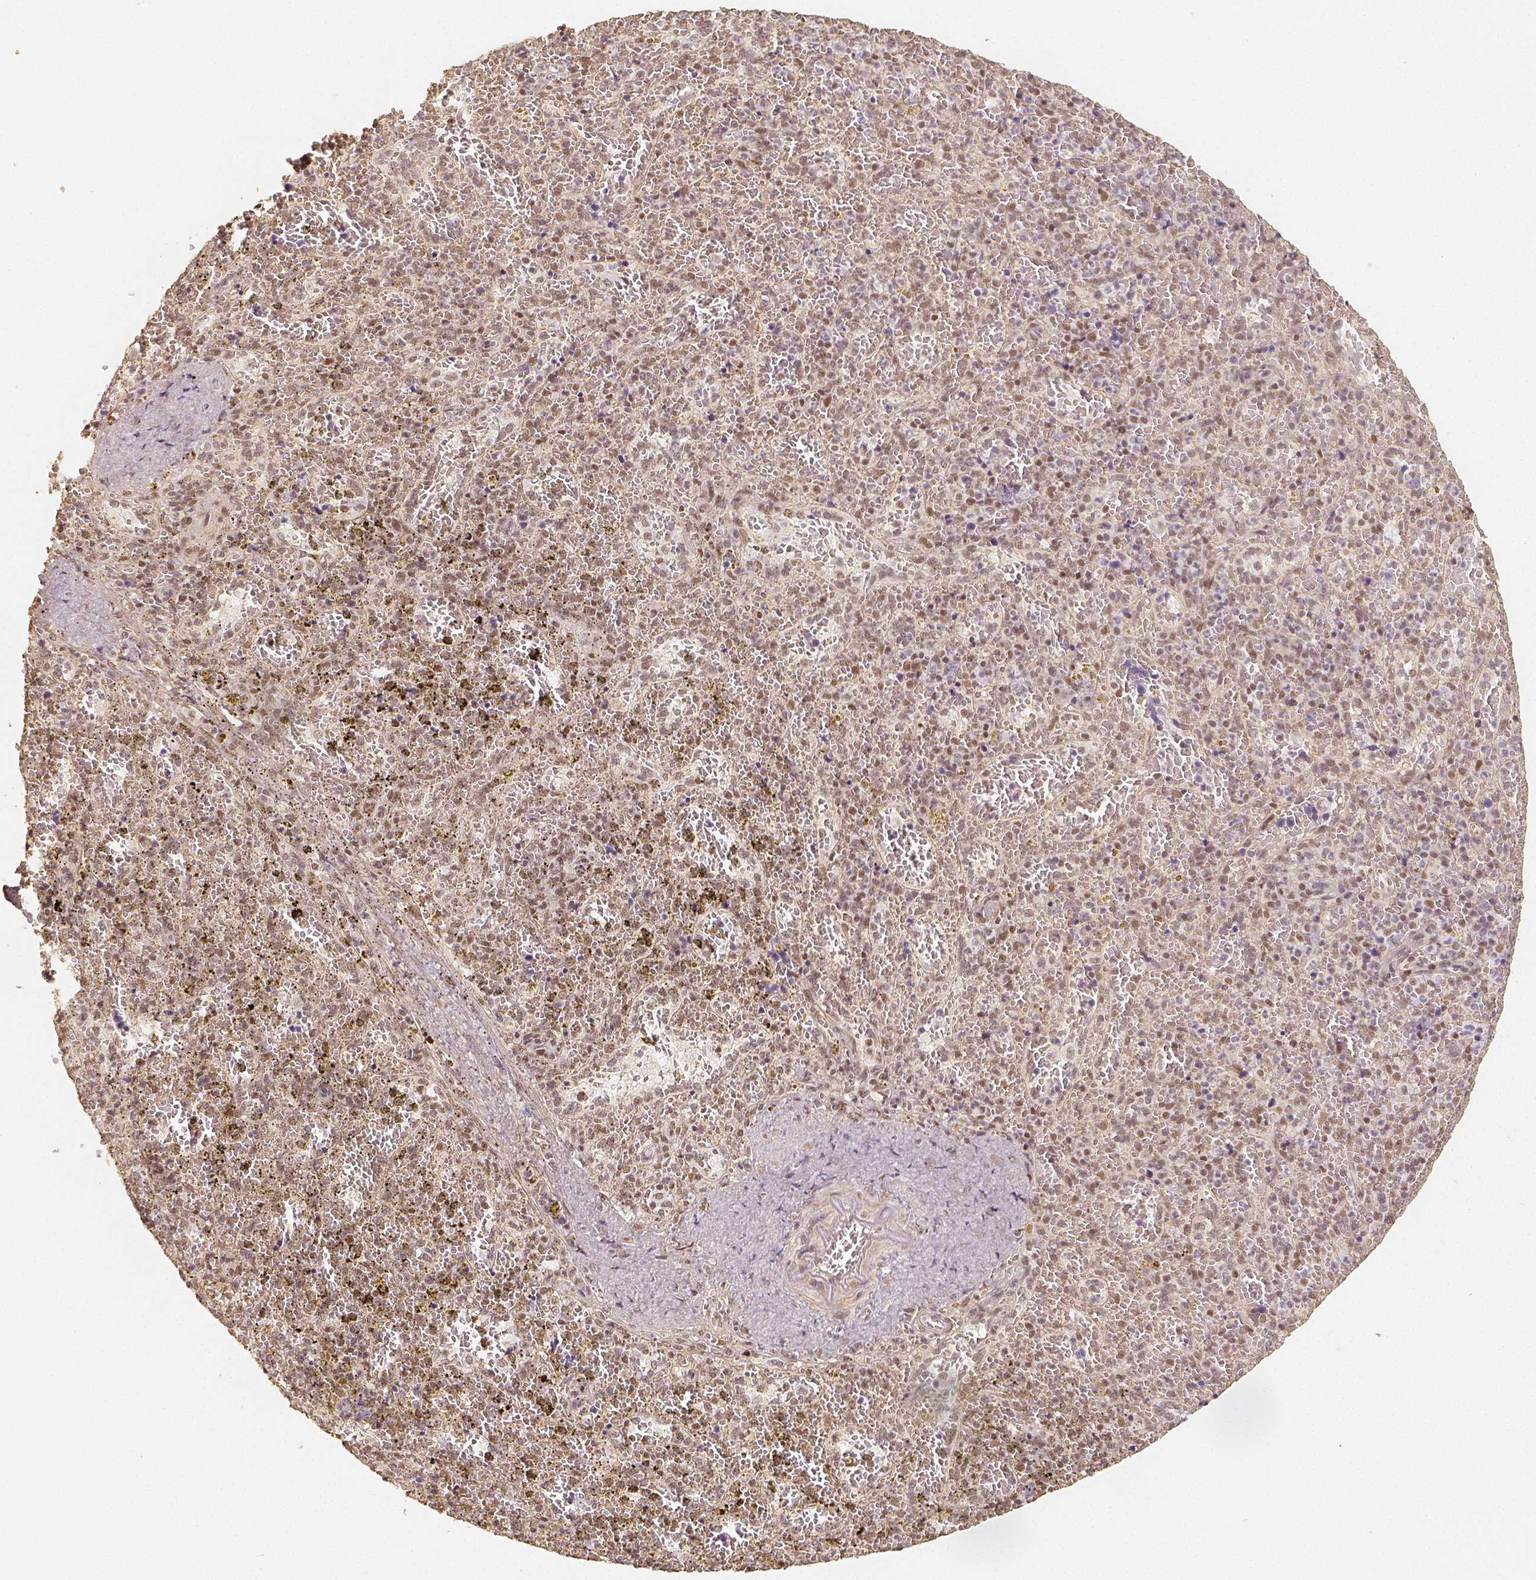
{"staining": {"intensity": "moderate", "quantity": ">75%", "location": "nuclear"}, "tissue": "spleen", "cell_type": "Cells in red pulp", "image_type": "normal", "snomed": [{"axis": "morphology", "description": "Normal tissue, NOS"}, {"axis": "topography", "description": "Spleen"}], "caption": "Protein analysis of benign spleen displays moderate nuclear staining in about >75% of cells in red pulp.", "gene": "HDAC1", "patient": {"sex": "female", "age": 50}}